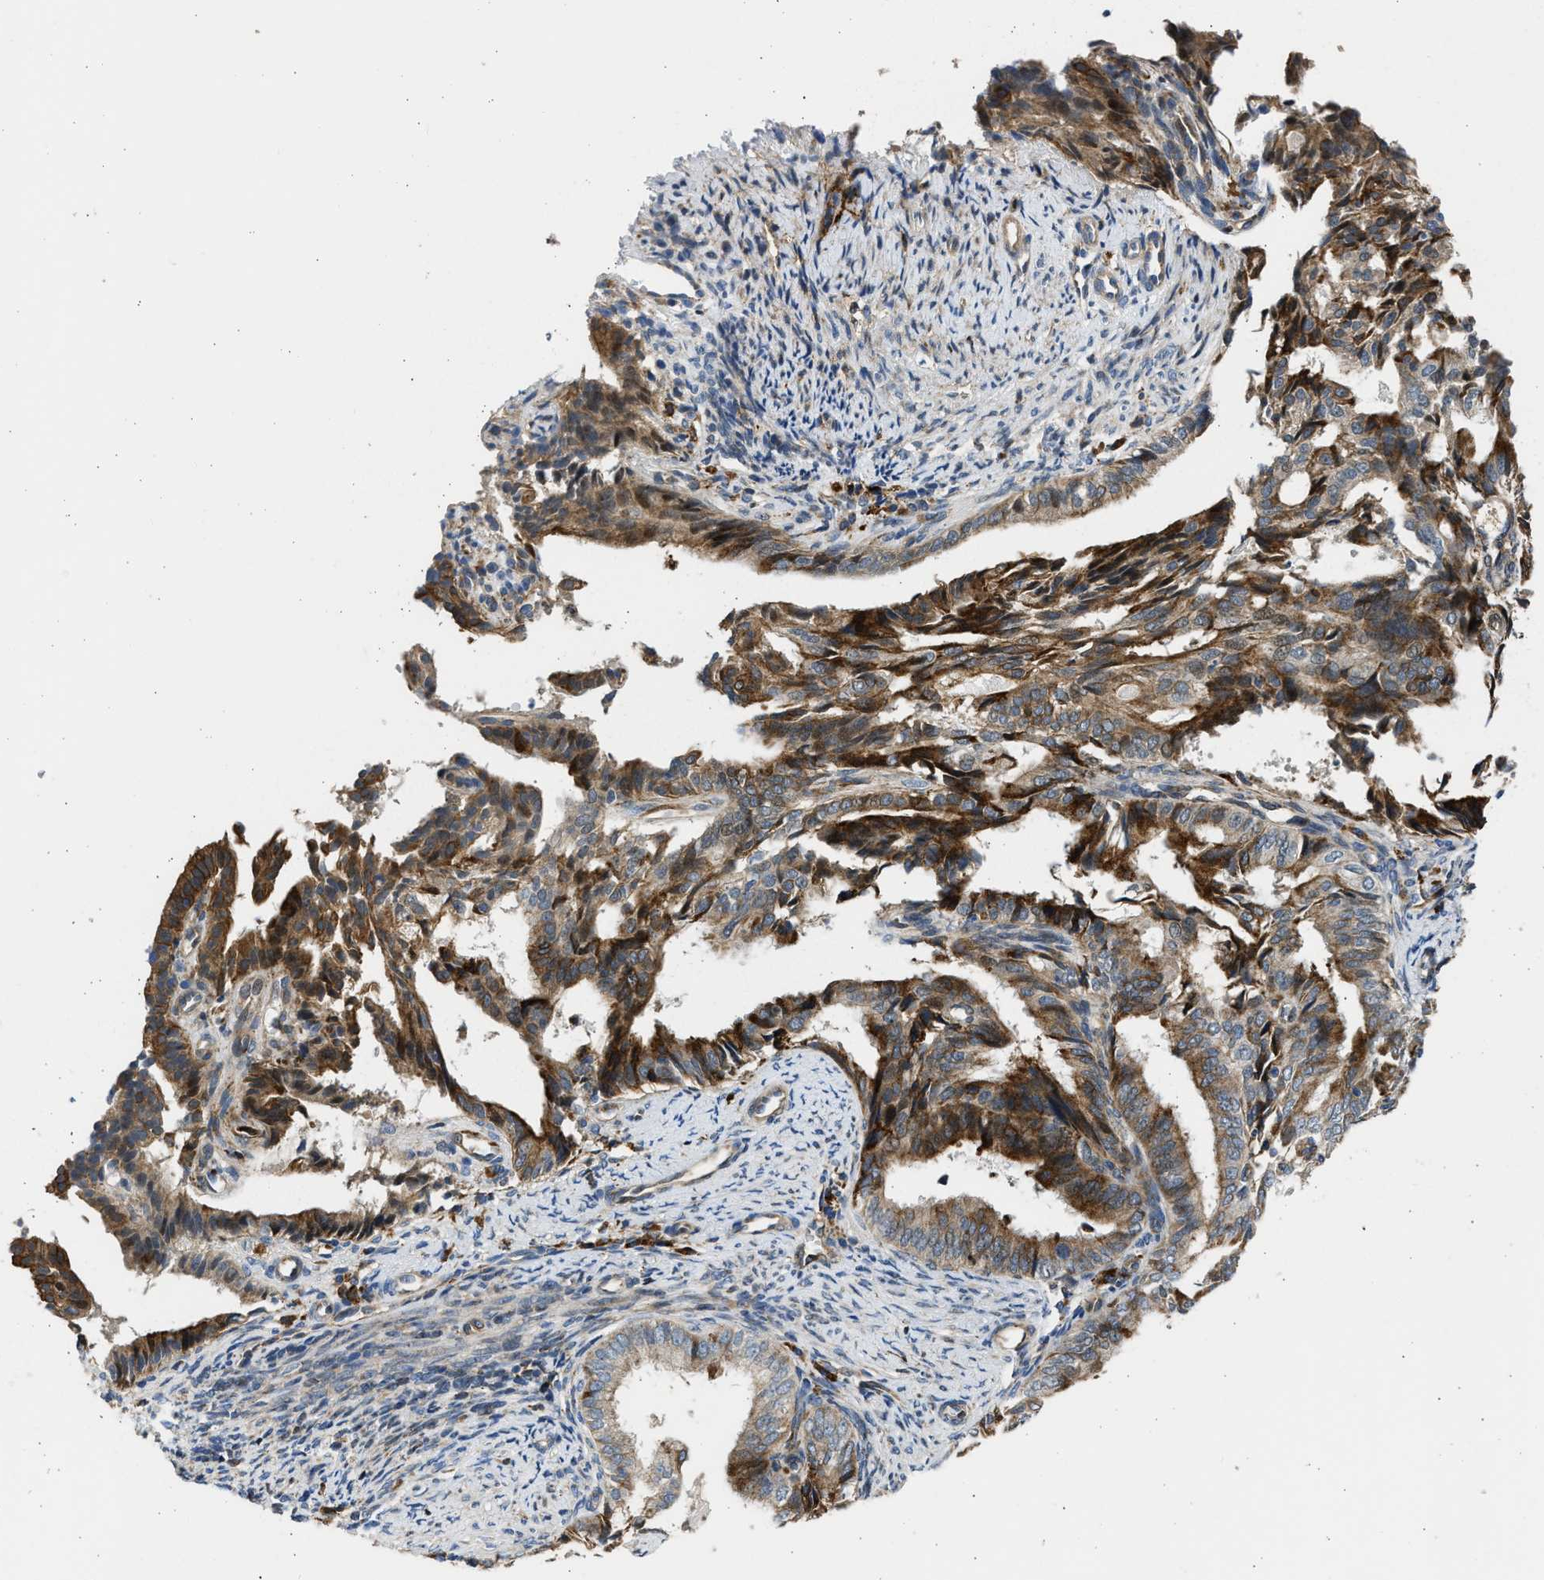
{"staining": {"intensity": "strong", "quantity": ">75%", "location": "cytoplasmic/membranous"}, "tissue": "endometrial cancer", "cell_type": "Tumor cells", "image_type": "cancer", "snomed": [{"axis": "morphology", "description": "Adenocarcinoma, NOS"}, {"axis": "topography", "description": "Endometrium"}], "caption": "This is a photomicrograph of immunohistochemistry (IHC) staining of endometrial cancer, which shows strong staining in the cytoplasmic/membranous of tumor cells.", "gene": "PLD2", "patient": {"sex": "female", "age": 58}}